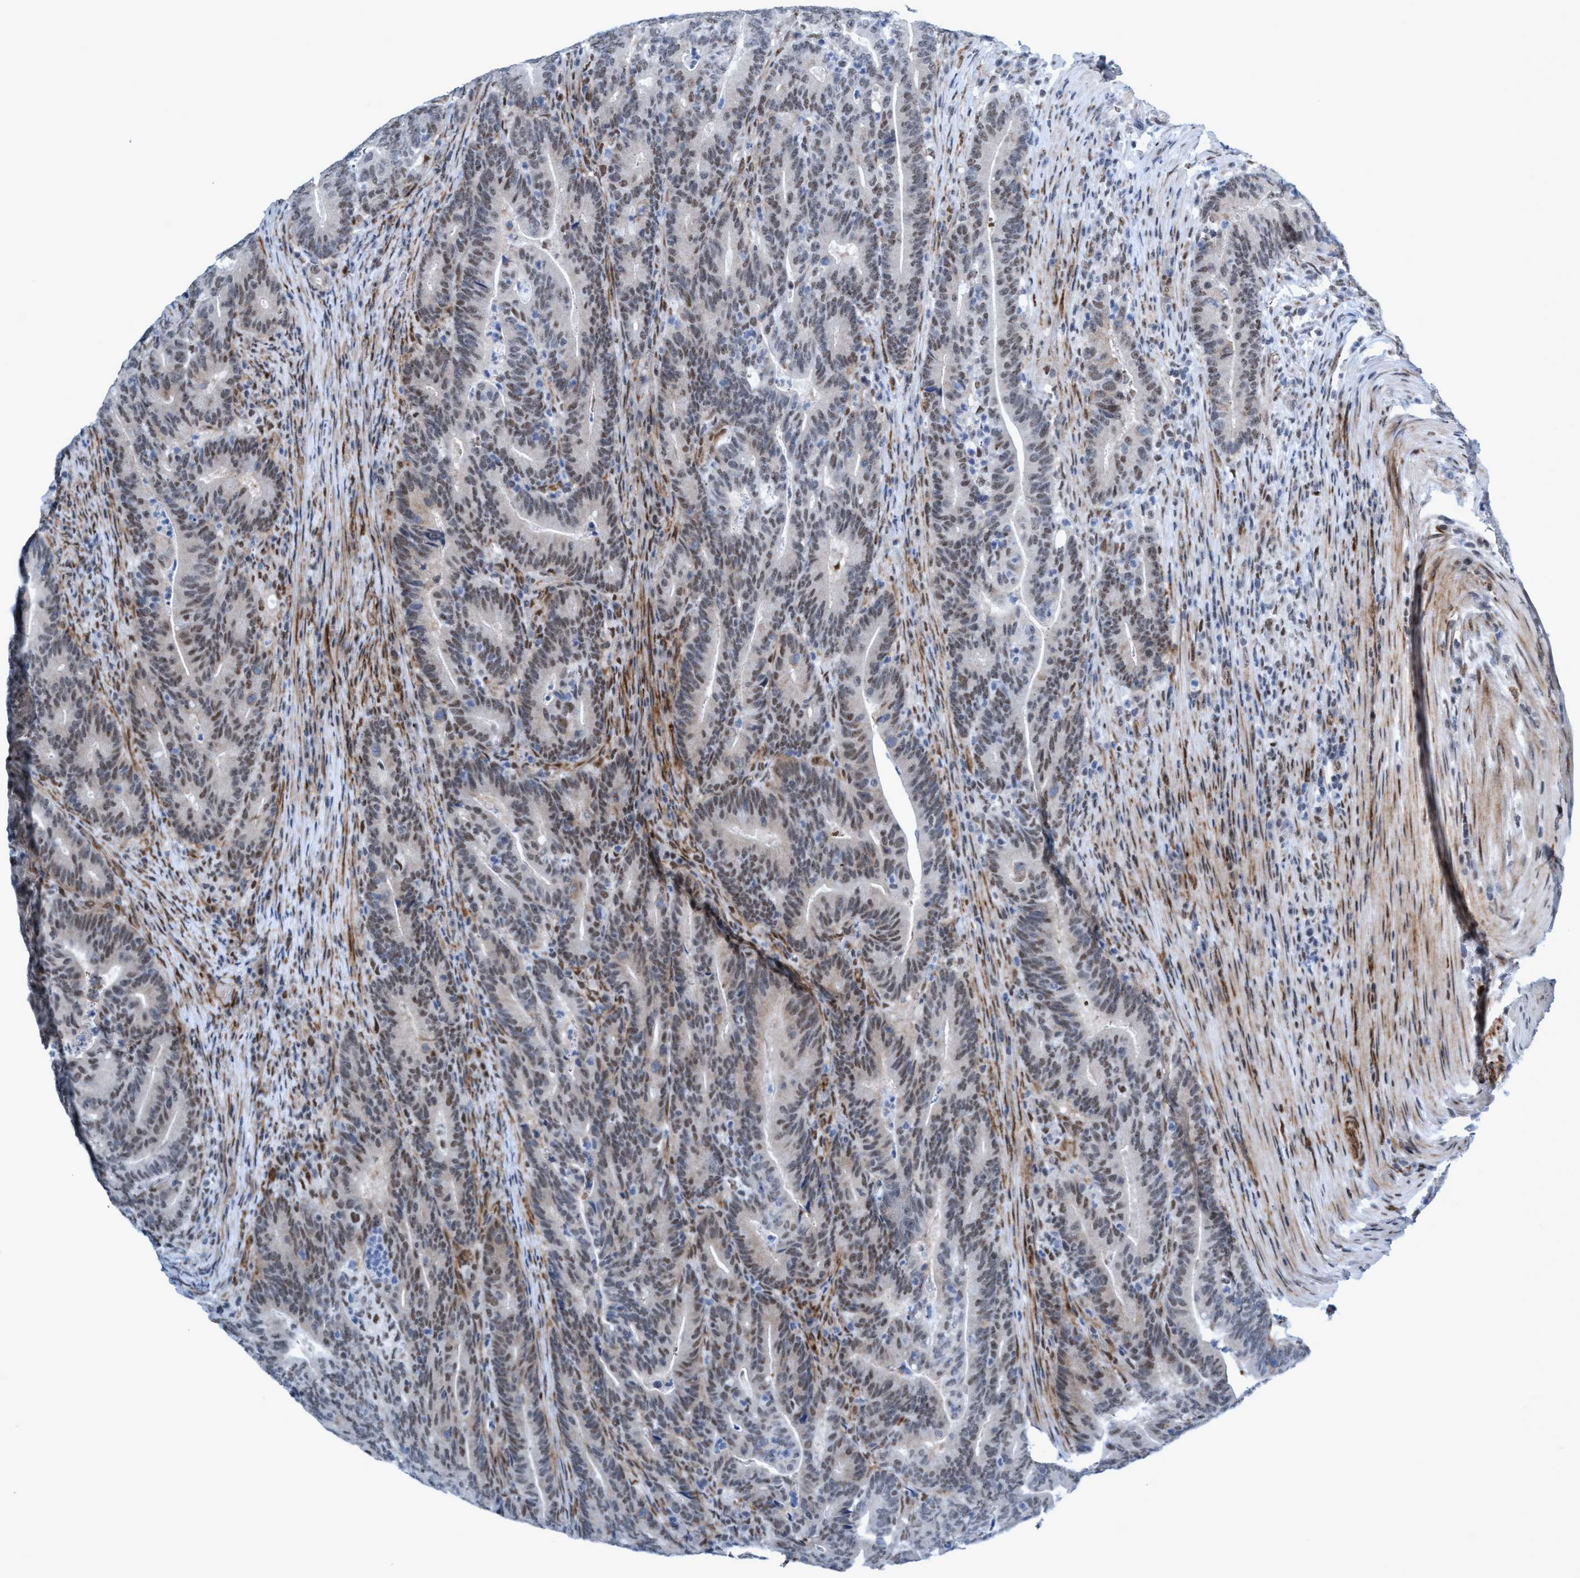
{"staining": {"intensity": "moderate", "quantity": "<25%", "location": "nuclear"}, "tissue": "colorectal cancer", "cell_type": "Tumor cells", "image_type": "cancer", "snomed": [{"axis": "morphology", "description": "Adenocarcinoma, NOS"}, {"axis": "topography", "description": "Colon"}], "caption": "Immunohistochemistry (IHC) (DAB) staining of human colorectal cancer reveals moderate nuclear protein staining in approximately <25% of tumor cells.", "gene": "CWC27", "patient": {"sex": "female", "age": 66}}